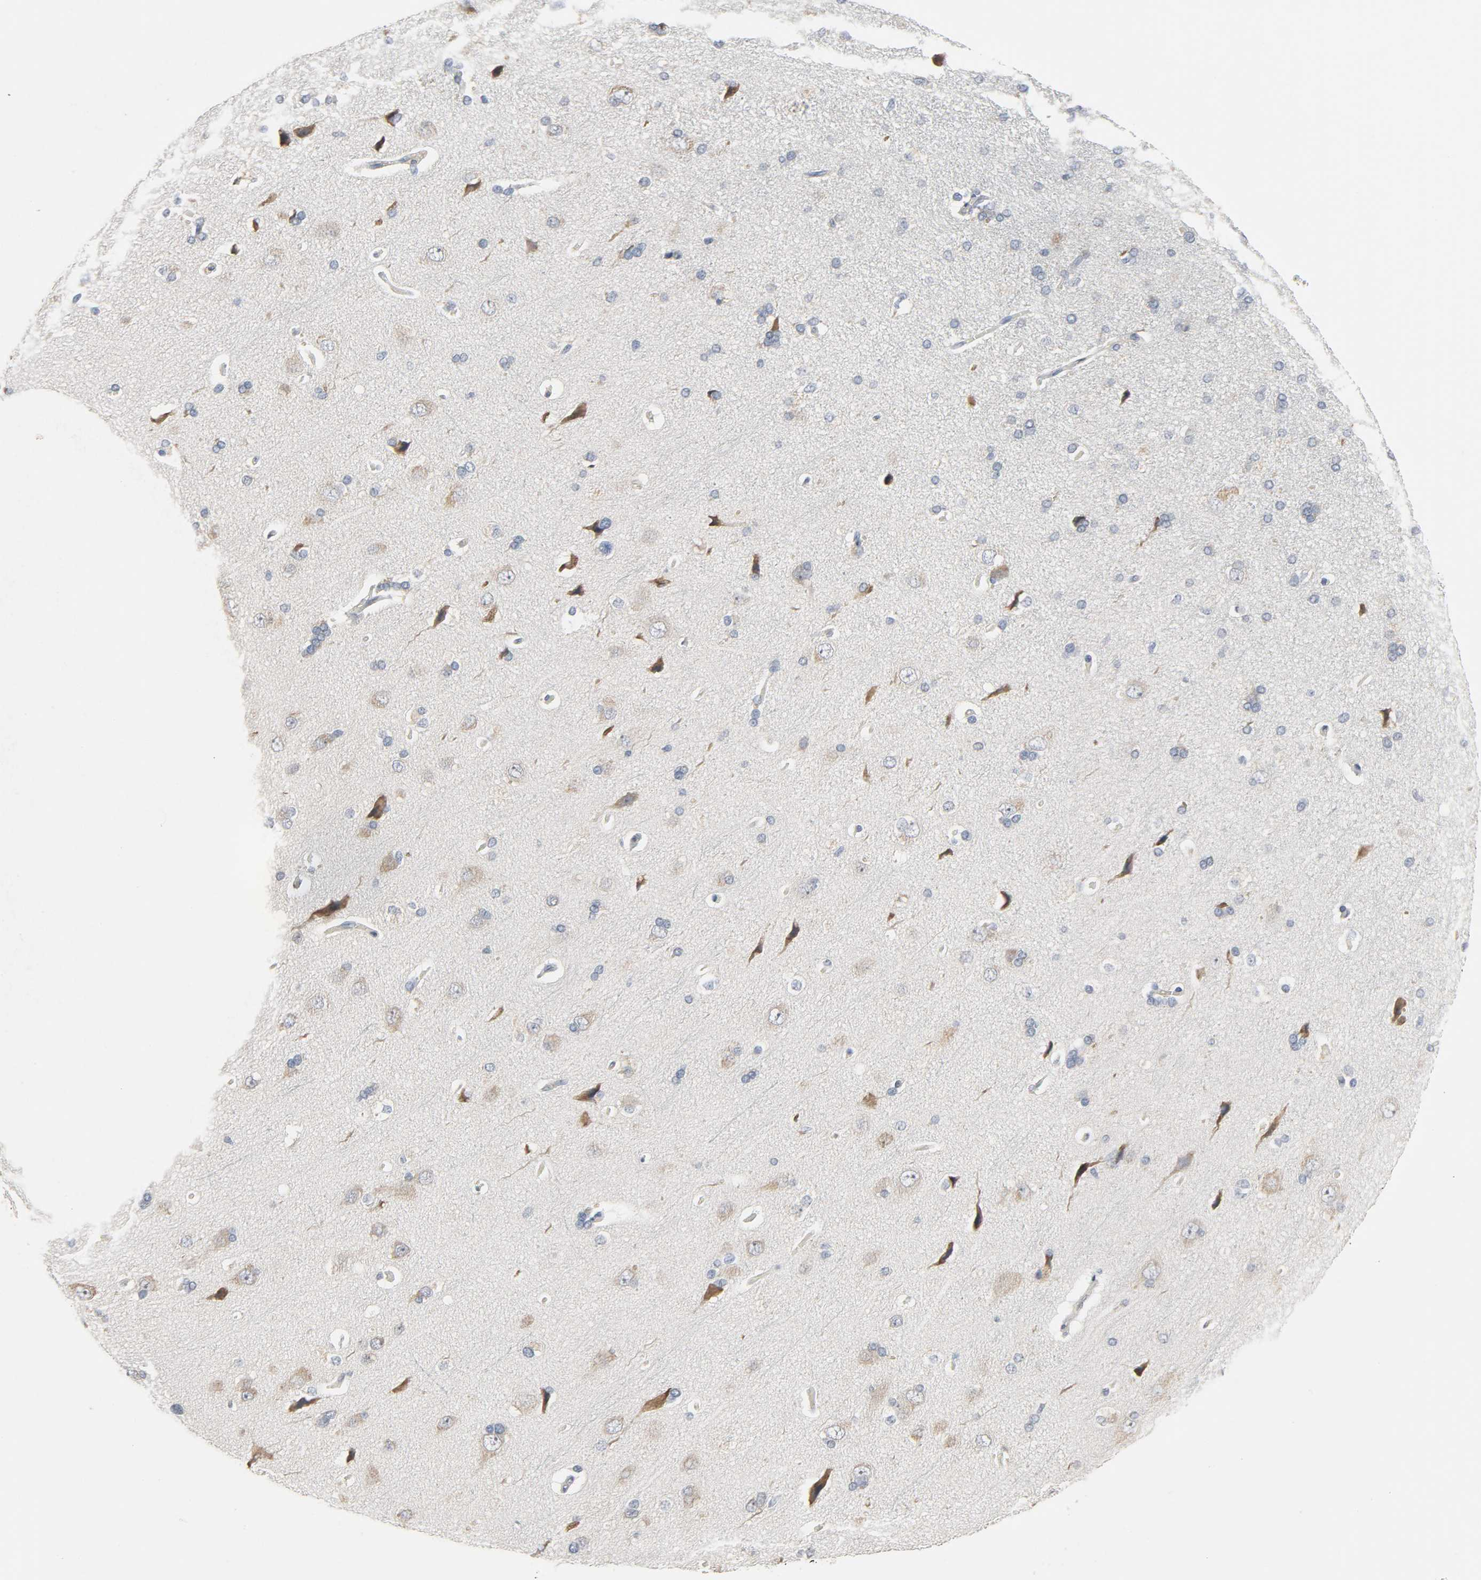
{"staining": {"intensity": "negative", "quantity": "none", "location": "none"}, "tissue": "cerebral cortex", "cell_type": "Endothelial cells", "image_type": "normal", "snomed": [{"axis": "morphology", "description": "Normal tissue, NOS"}, {"axis": "topography", "description": "Cerebral cortex"}], "caption": "The micrograph shows no staining of endothelial cells in unremarkable cerebral cortex. (DAB (3,3'-diaminobenzidine) immunohistochemistry visualized using brightfield microscopy, high magnification).", "gene": "CD4", "patient": {"sex": "male", "age": 62}}